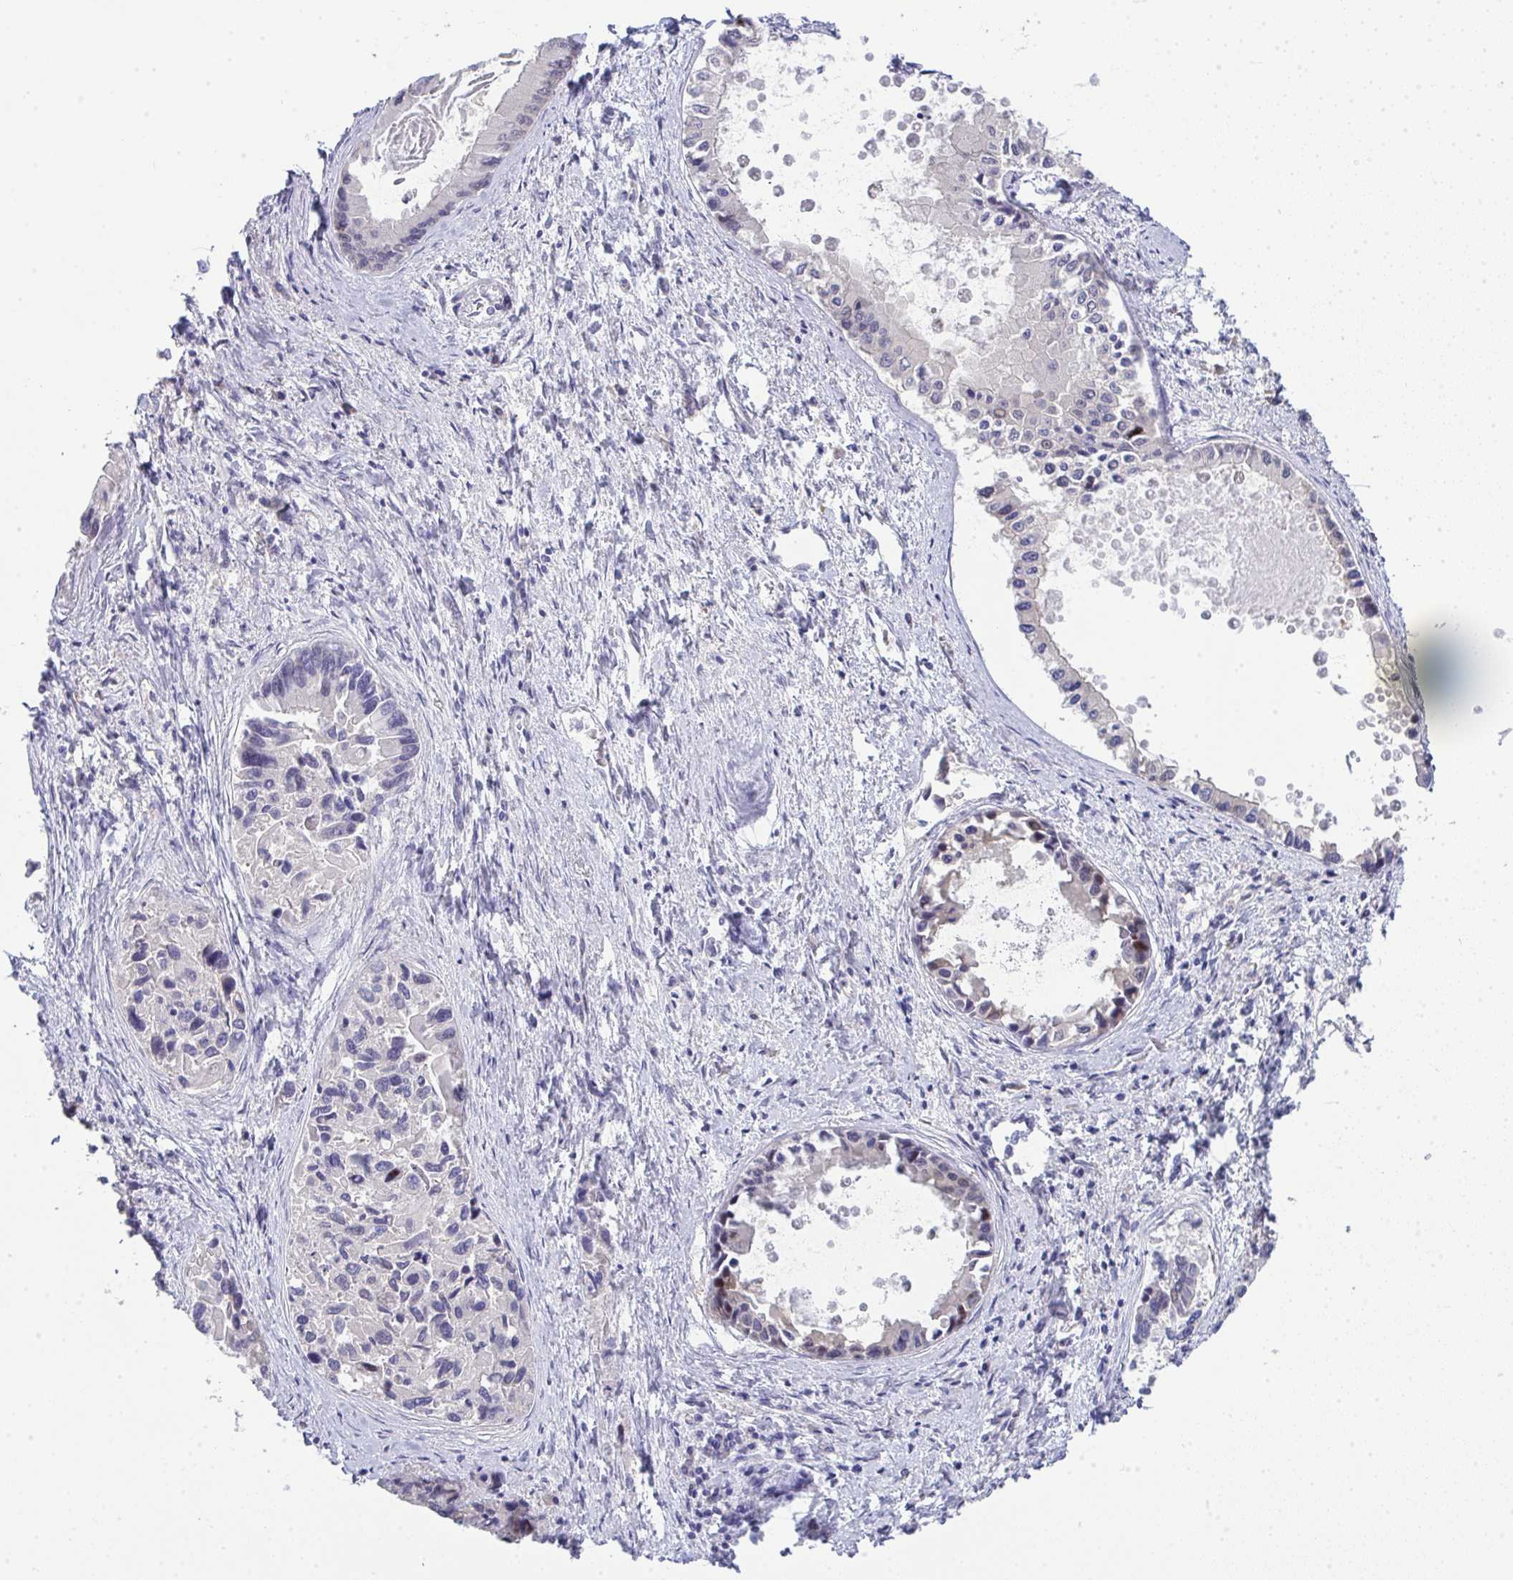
{"staining": {"intensity": "moderate", "quantity": "<25%", "location": "nuclear"}, "tissue": "liver cancer", "cell_type": "Tumor cells", "image_type": "cancer", "snomed": [{"axis": "morphology", "description": "Cholangiocarcinoma"}, {"axis": "topography", "description": "Liver"}], "caption": "Tumor cells reveal low levels of moderate nuclear expression in approximately <25% of cells in liver cholangiocarcinoma.", "gene": "GALNT16", "patient": {"sex": "male", "age": 66}}